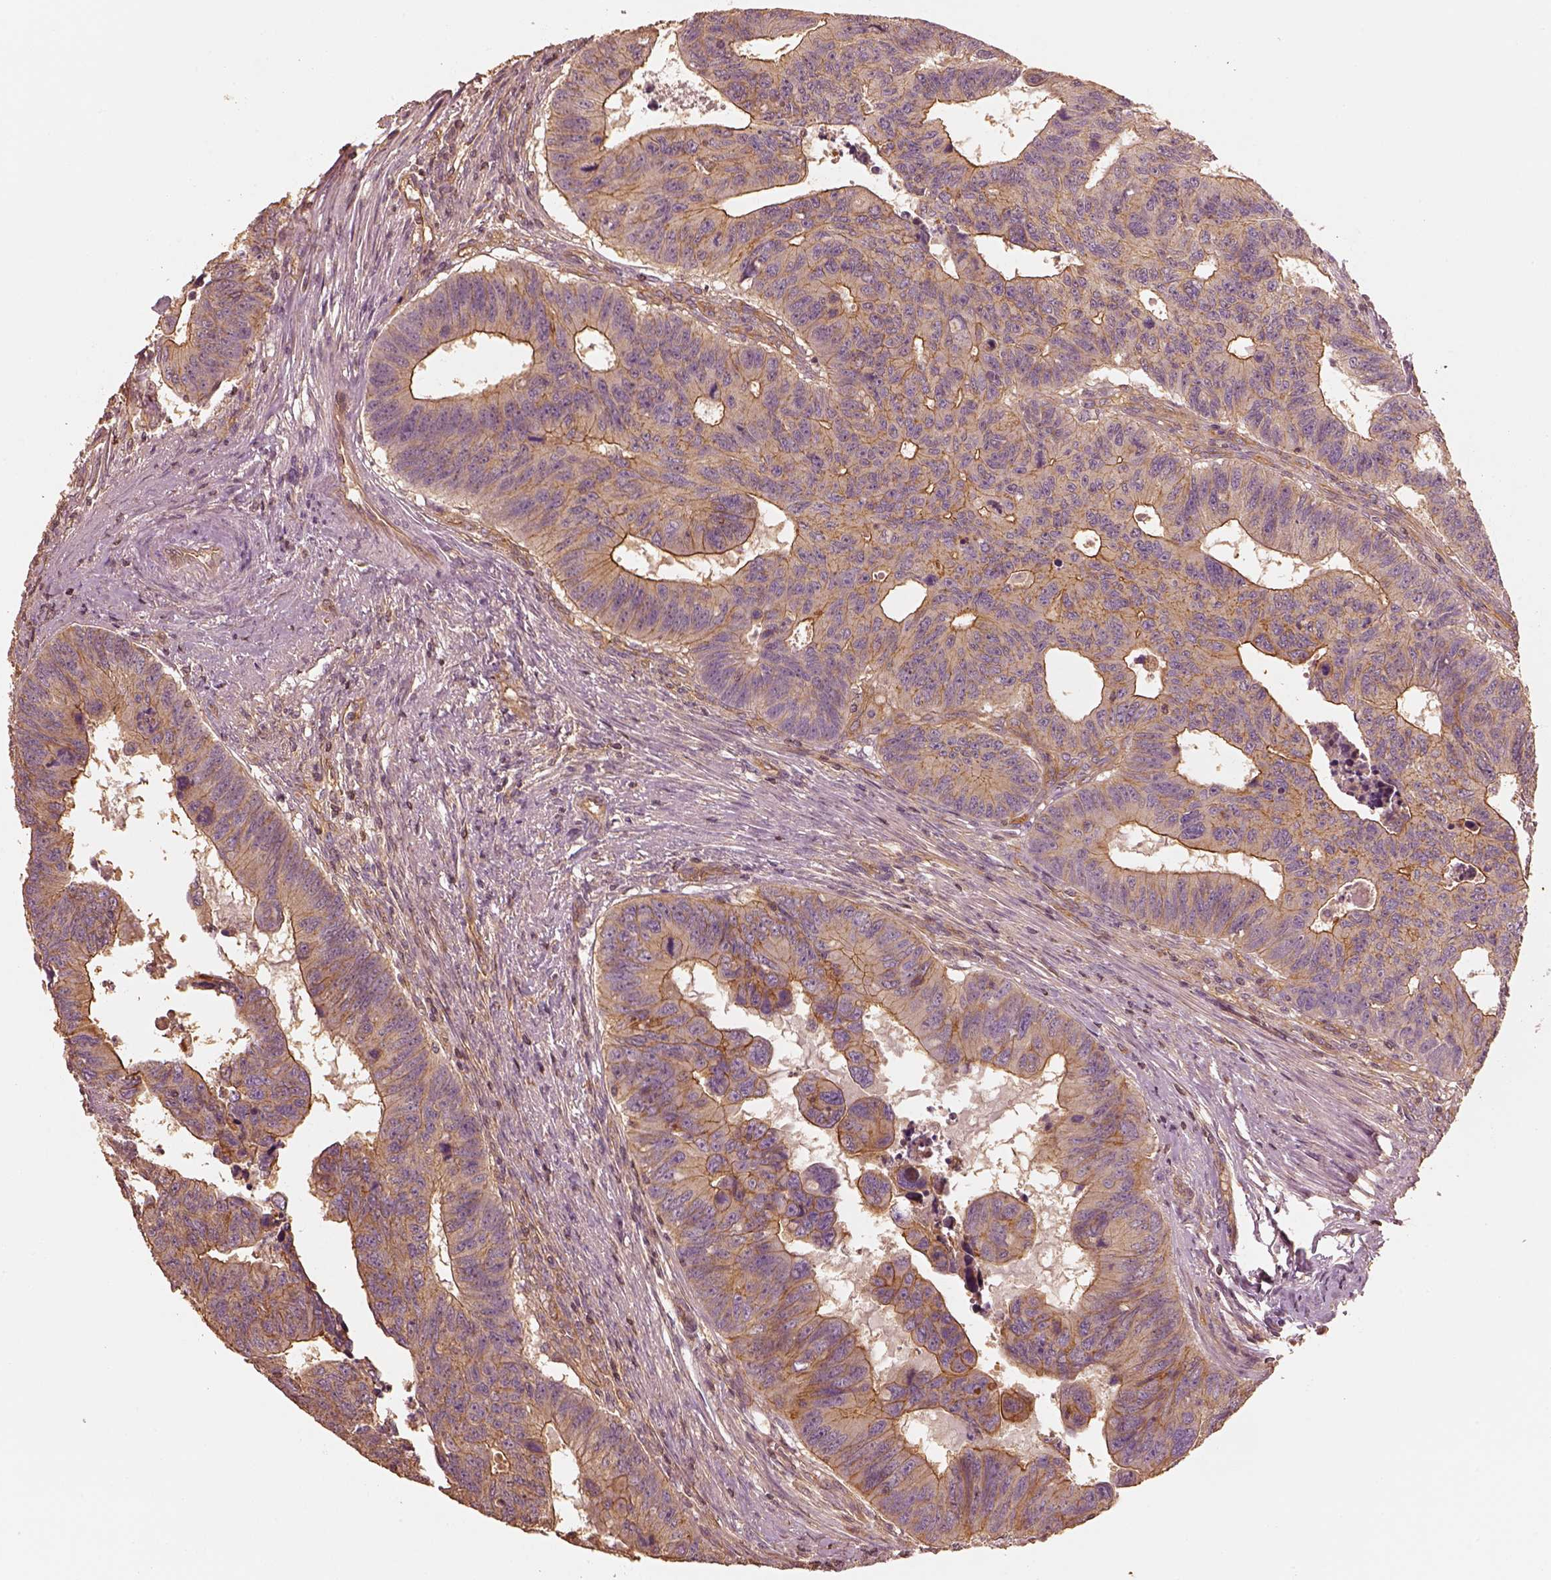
{"staining": {"intensity": "moderate", "quantity": "25%-75%", "location": "cytoplasmic/membranous"}, "tissue": "colorectal cancer", "cell_type": "Tumor cells", "image_type": "cancer", "snomed": [{"axis": "morphology", "description": "Adenocarcinoma, NOS"}, {"axis": "topography", "description": "Rectum"}], "caption": "Protein staining of adenocarcinoma (colorectal) tissue demonstrates moderate cytoplasmic/membranous positivity in approximately 25%-75% of tumor cells. Nuclei are stained in blue.", "gene": "WDR7", "patient": {"sex": "female", "age": 85}}